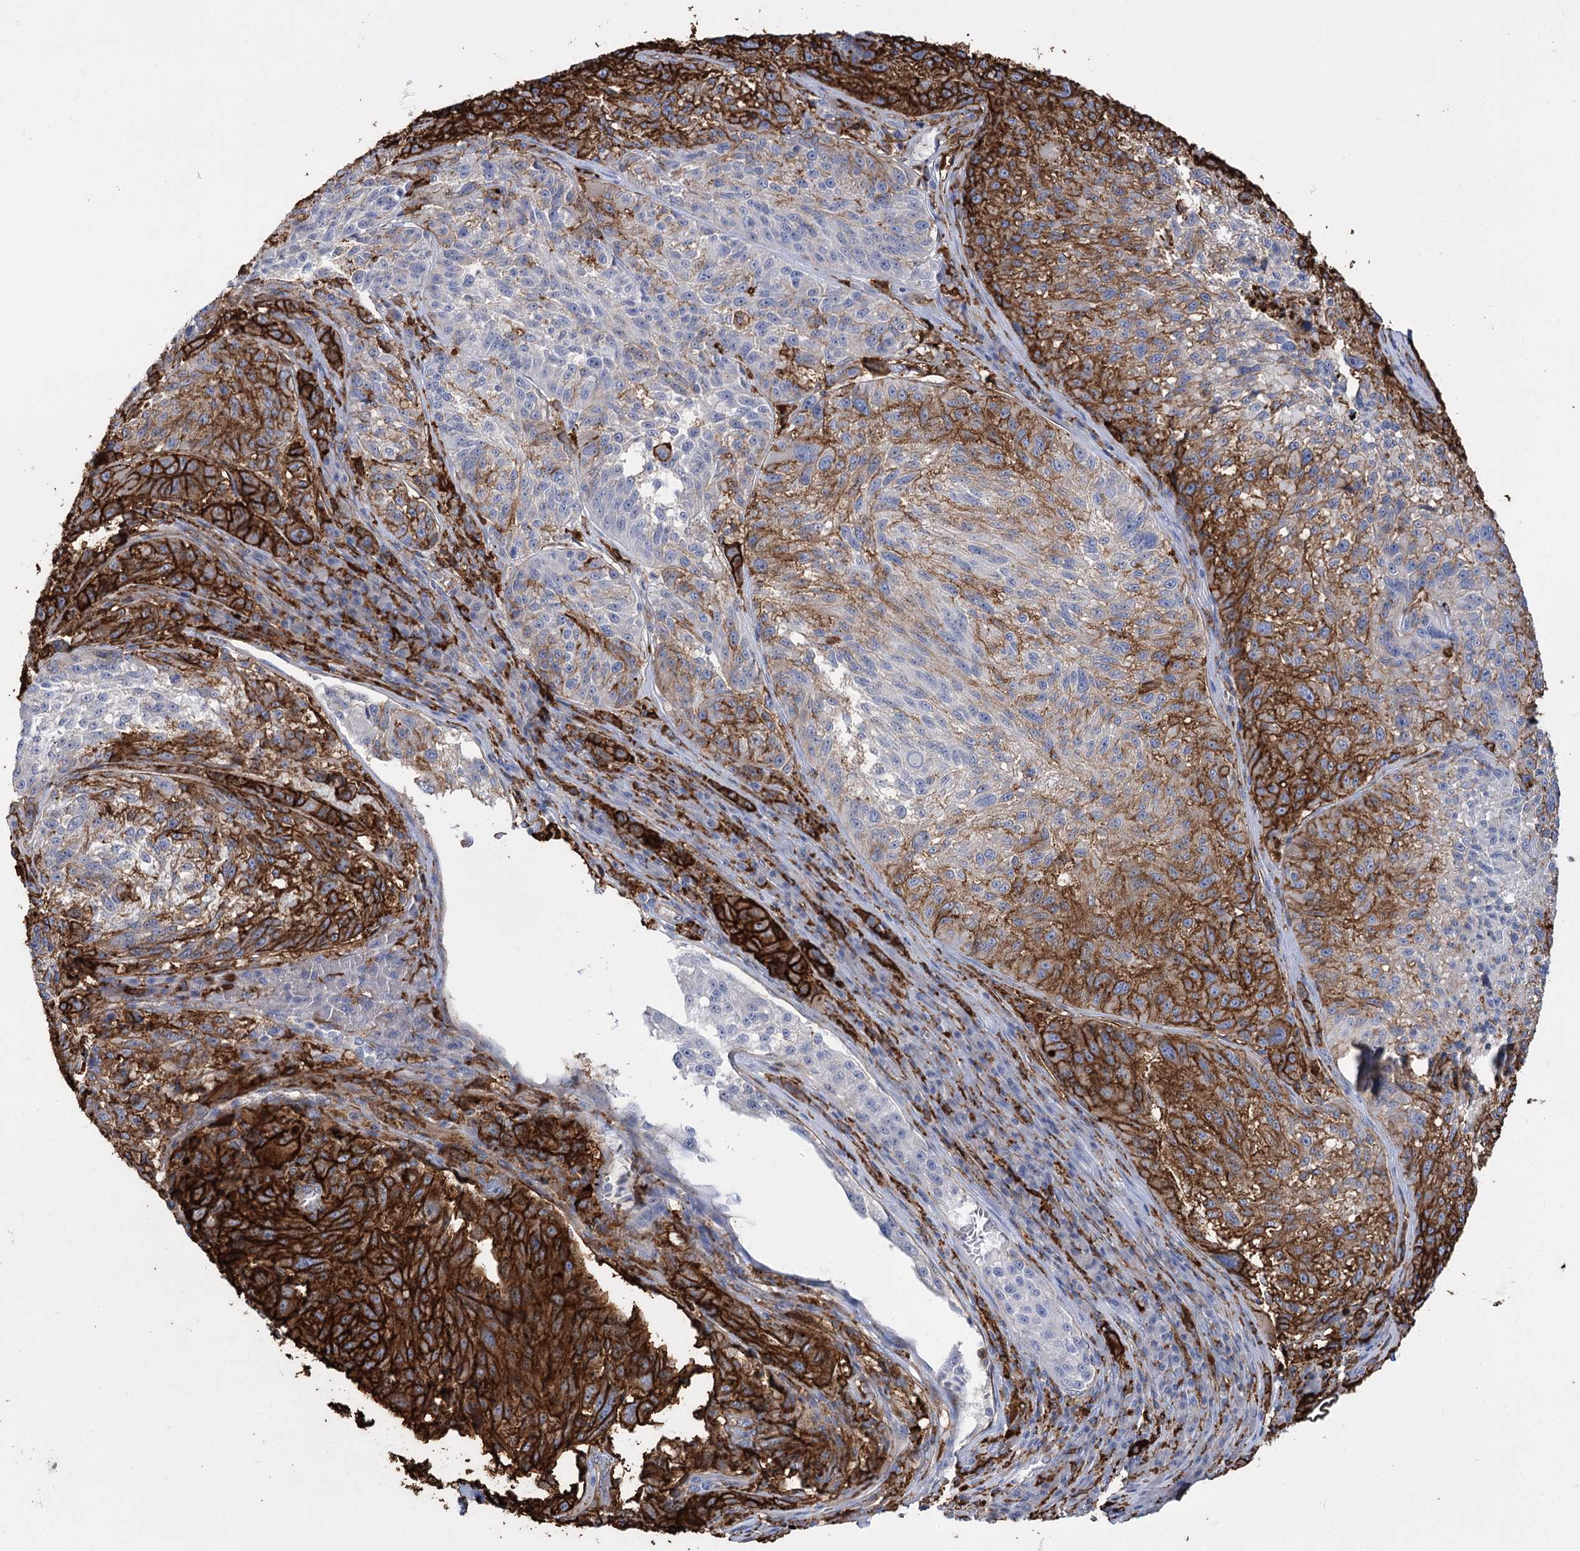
{"staining": {"intensity": "strong", "quantity": ">75%", "location": "cytoplasmic/membranous"}, "tissue": "melanoma", "cell_type": "Tumor cells", "image_type": "cancer", "snomed": [{"axis": "morphology", "description": "Malignant melanoma, NOS"}, {"axis": "topography", "description": "Skin"}], "caption": "Protein expression analysis of malignant melanoma demonstrates strong cytoplasmic/membranous staining in about >75% of tumor cells.", "gene": "PIWIL4", "patient": {"sex": "male", "age": 53}}